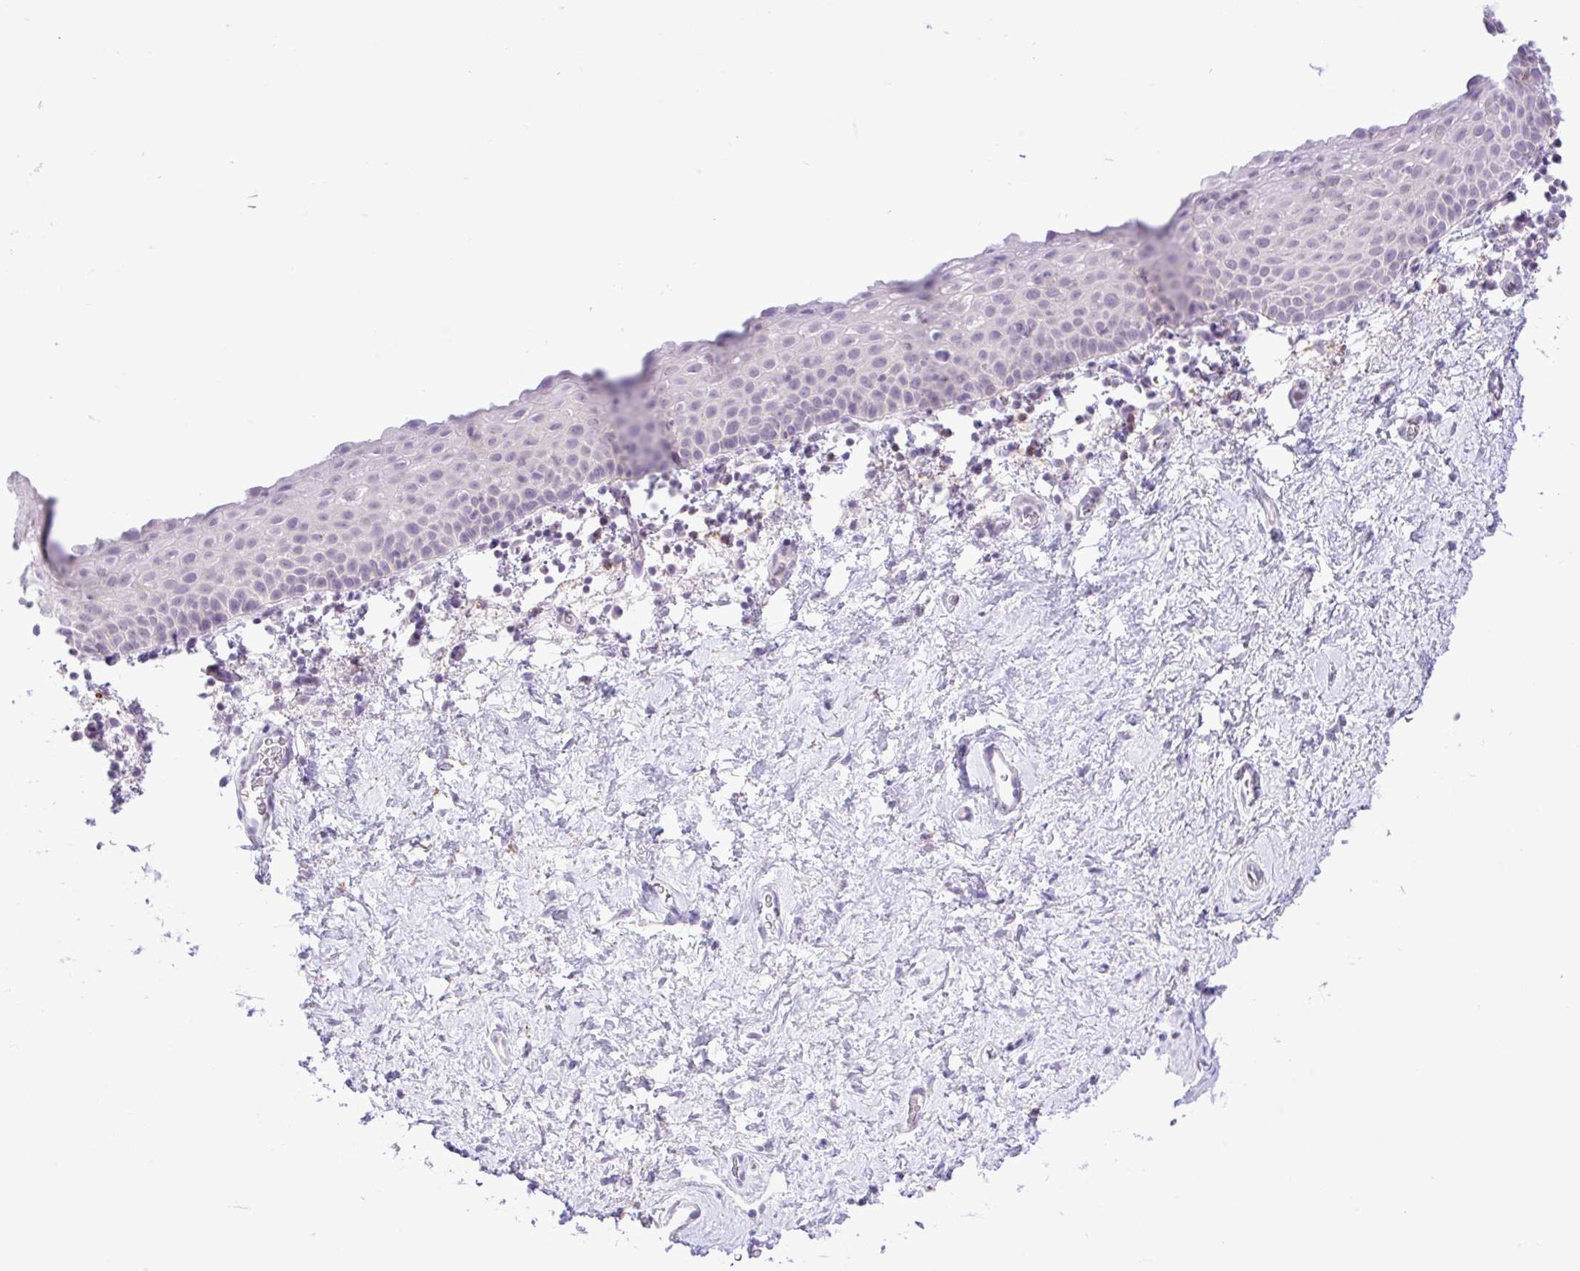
{"staining": {"intensity": "negative", "quantity": "none", "location": "none"}, "tissue": "vagina", "cell_type": "Squamous epithelial cells", "image_type": "normal", "snomed": [{"axis": "morphology", "description": "Normal tissue, NOS"}, {"axis": "topography", "description": "Vagina"}], "caption": "An immunohistochemistry histopathology image of benign vagina is shown. There is no staining in squamous epithelial cells of vagina. (DAB (3,3'-diaminobenzidine) immunohistochemistry visualized using brightfield microscopy, high magnification).", "gene": "ZNF101", "patient": {"sex": "female", "age": 61}}